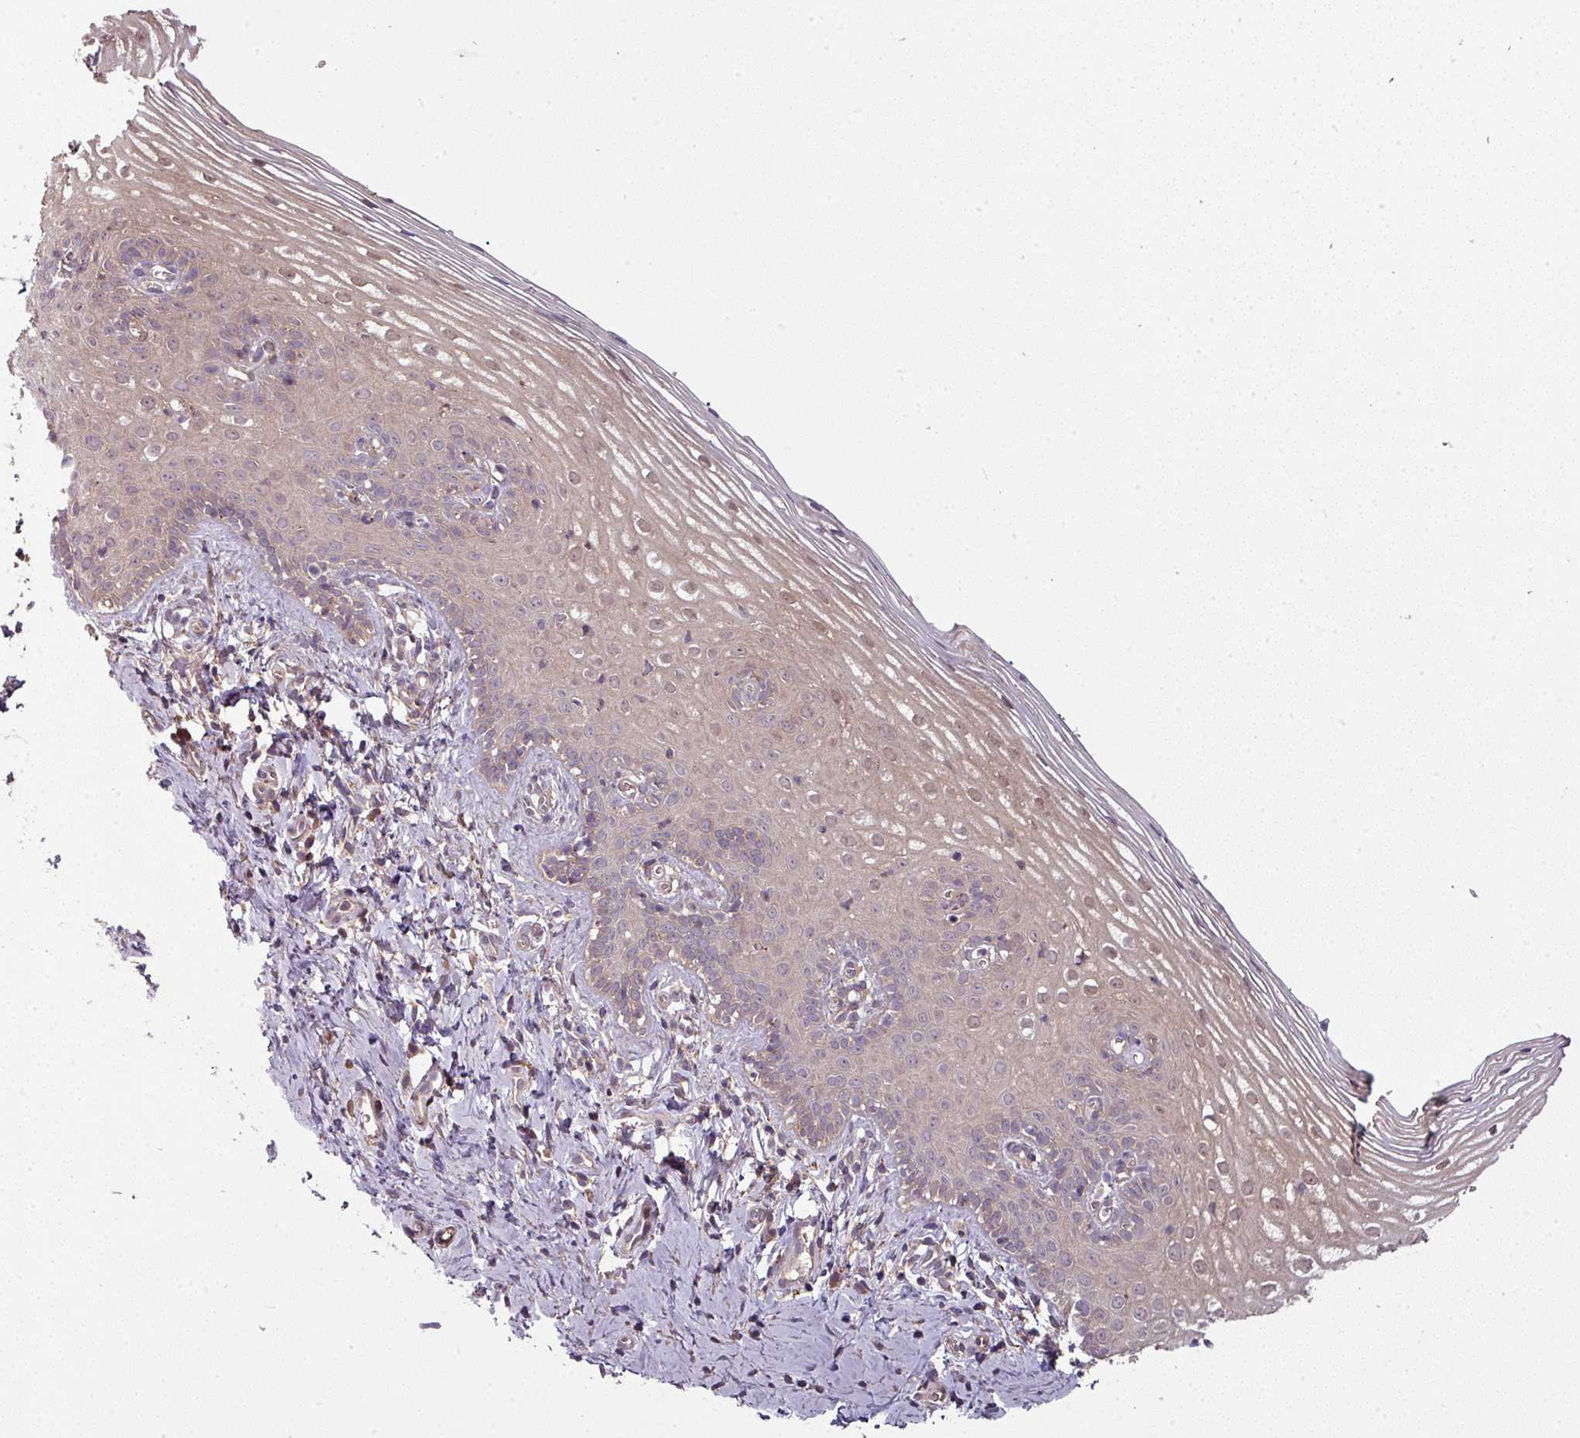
{"staining": {"intensity": "moderate", "quantity": ">75%", "location": "cytoplasmic/membranous"}, "tissue": "cervix", "cell_type": "Glandular cells", "image_type": "normal", "snomed": [{"axis": "morphology", "description": "Normal tissue, NOS"}, {"axis": "topography", "description": "Cervix"}], "caption": "Immunohistochemistry micrograph of benign cervix: cervix stained using IHC reveals medium levels of moderate protein expression localized specifically in the cytoplasmic/membranous of glandular cells, appearing as a cytoplasmic/membranous brown color.", "gene": "GSKIP", "patient": {"sex": "female", "age": 44}}